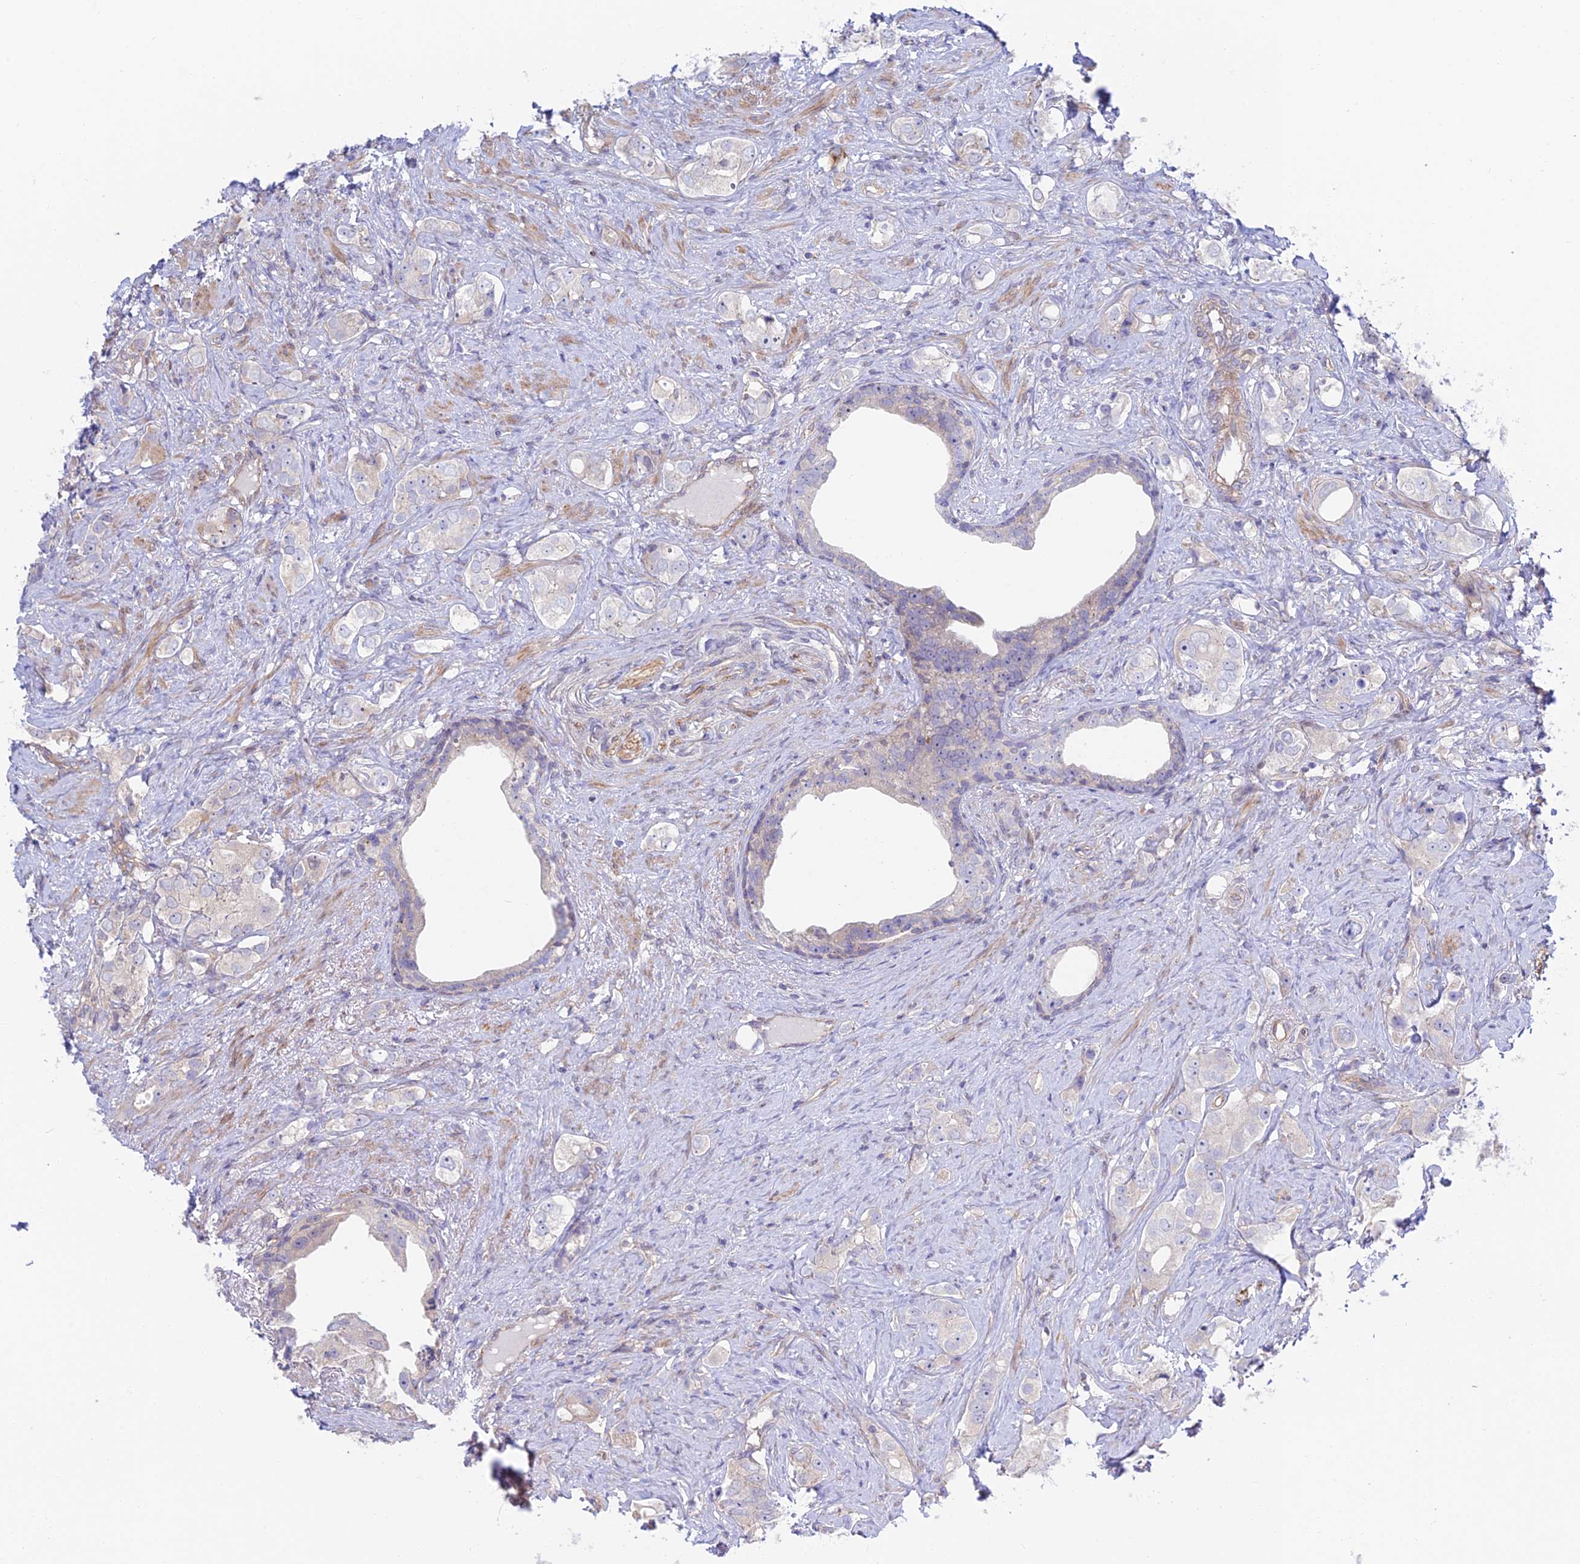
{"staining": {"intensity": "negative", "quantity": "none", "location": "none"}, "tissue": "prostate cancer", "cell_type": "Tumor cells", "image_type": "cancer", "snomed": [{"axis": "morphology", "description": "Adenocarcinoma, High grade"}, {"axis": "topography", "description": "Prostate"}], "caption": "High-grade adenocarcinoma (prostate) stained for a protein using IHC shows no staining tumor cells.", "gene": "KCNAB1", "patient": {"sex": "male", "age": 63}}